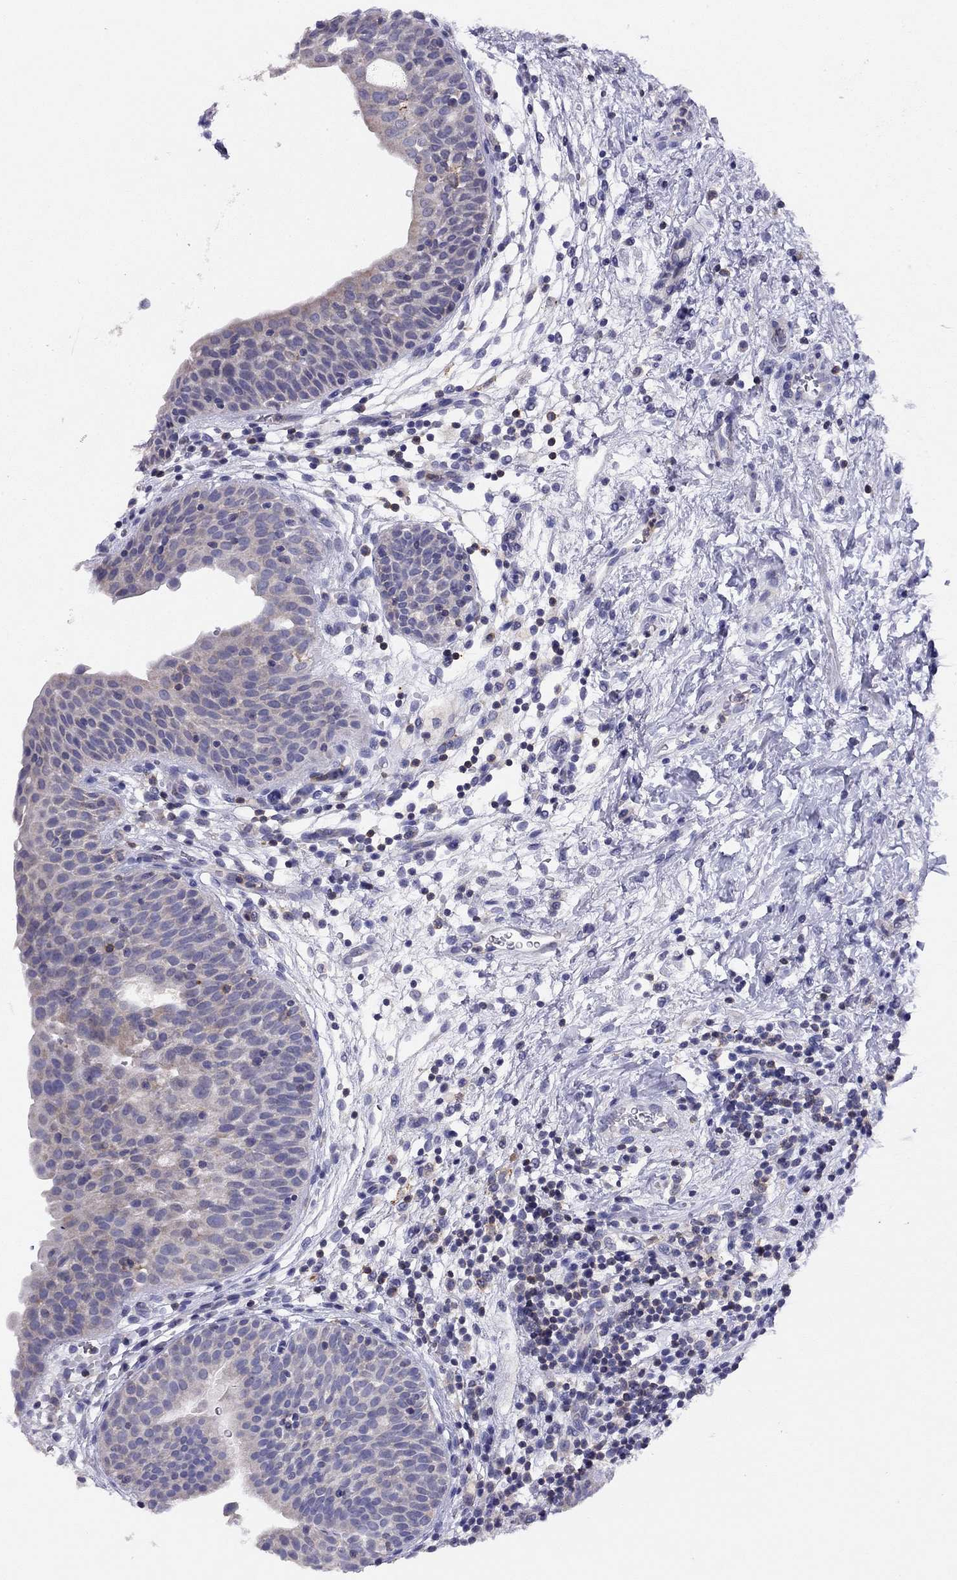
{"staining": {"intensity": "negative", "quantity": "none", "location": "none"}, "tissue": "urinary bladder", "cell_type": "Urothelial cells", "image_type": "normal", "snomed": [{"axis": "morphology", "description": "Normal tissue, NOS"}, {"axis": "topography", "description": "Urinary bladder"}], "caption": "DAB (3,3'-diaminobenzidine) immunohistochemical staining of unremarkable human urinary bladder exhibits no significant staining in urothelial cells. Nuclei are stained in blue.", "gene": "CITED1", "patient": {"sex": "male", "age": 37}}